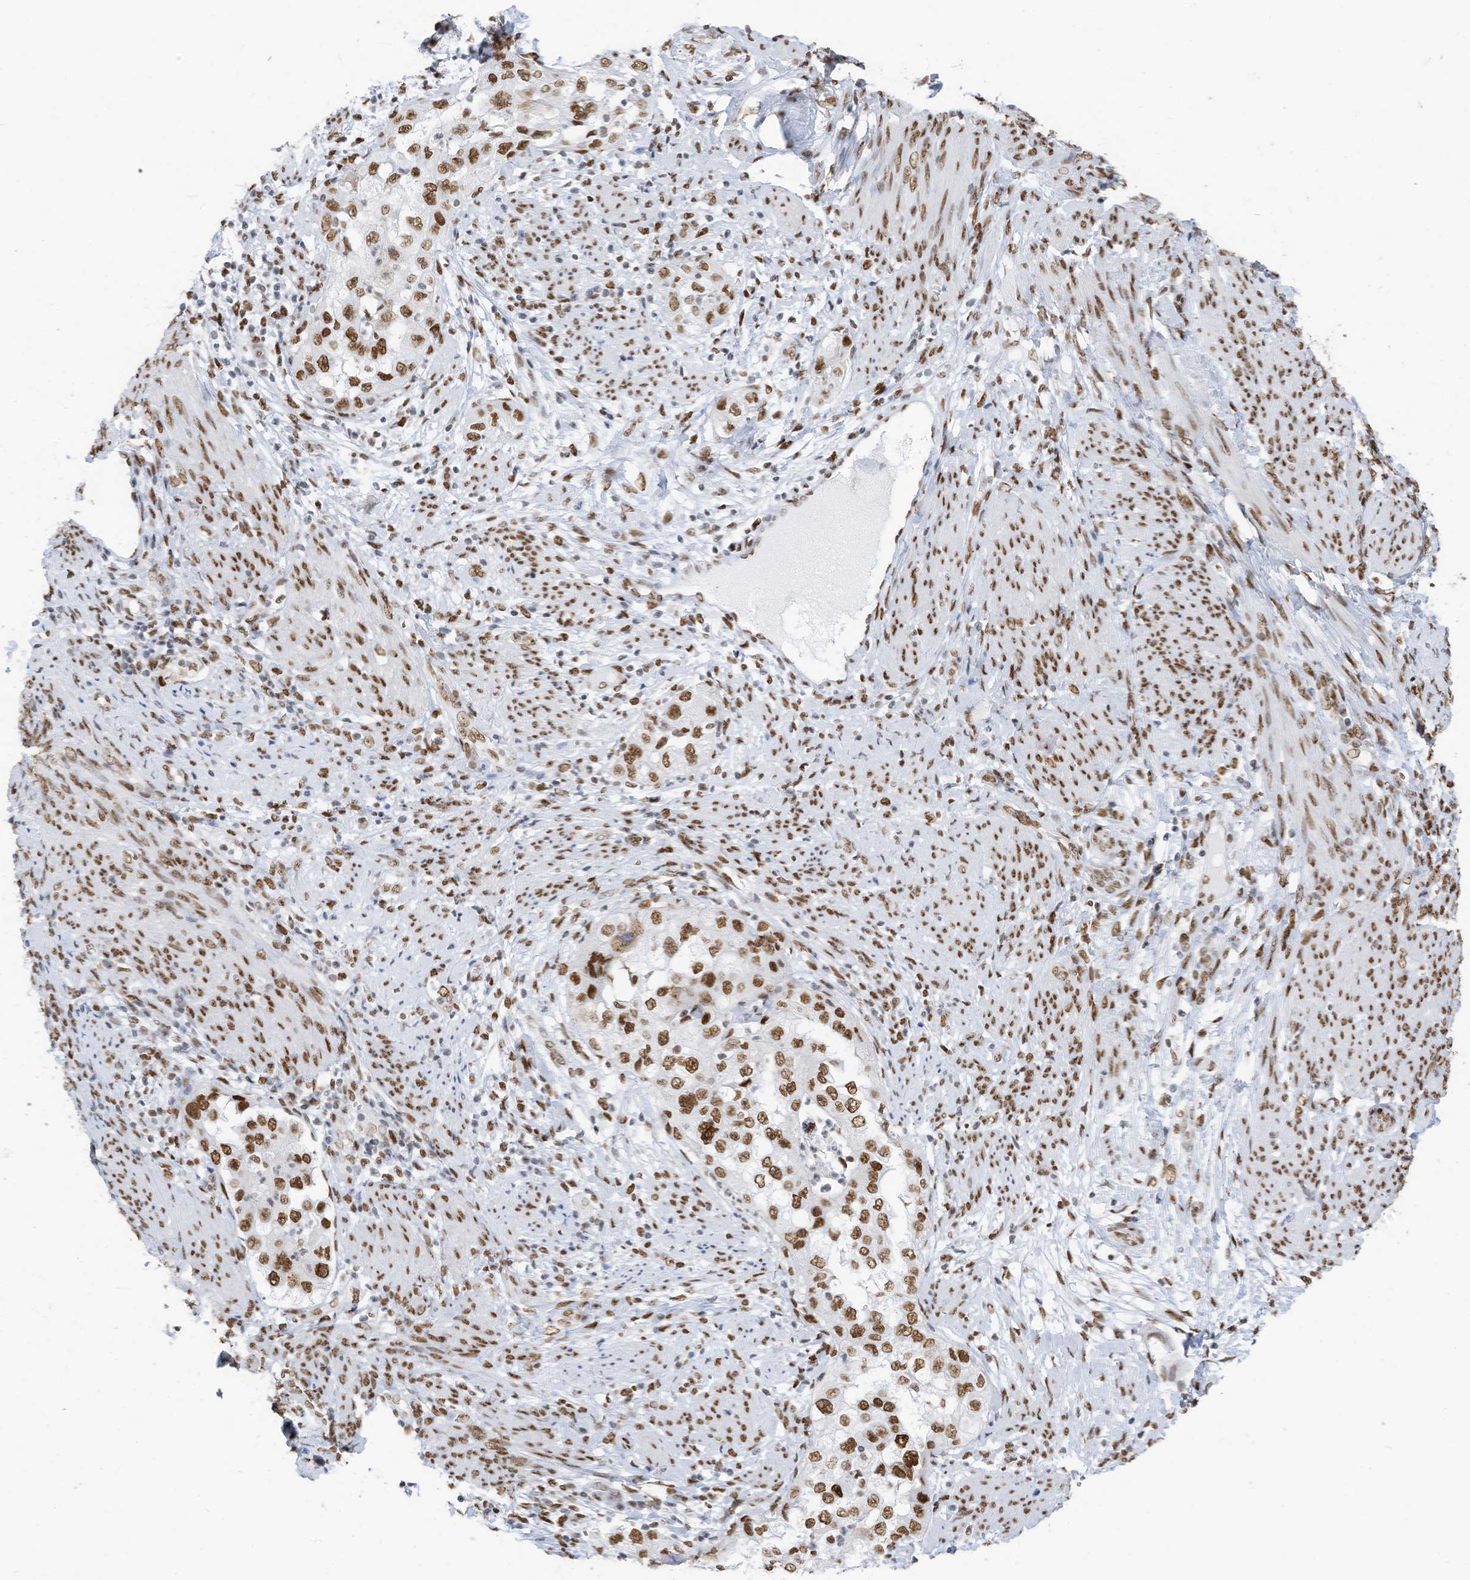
{"staining": {"intensity": "moderate", "quantity": ">75%", "location": "nuclear"}, "tissue": "endometrial cancer", "cell_type": "Tumor cells", "image_type": "cancer", "snomed": [{"axis": "morphology", "description": "Adenocarcinoma, NOS"}, {"axis": "topography", "description": "Endometrium"}], "caption": "A brown stain shows moderate nuclear expression of a protein in adenocarcinoma (endometrial) tumor cells.", "gene": "KHSRP", "patient": {"sex": "female", "age": 85}}